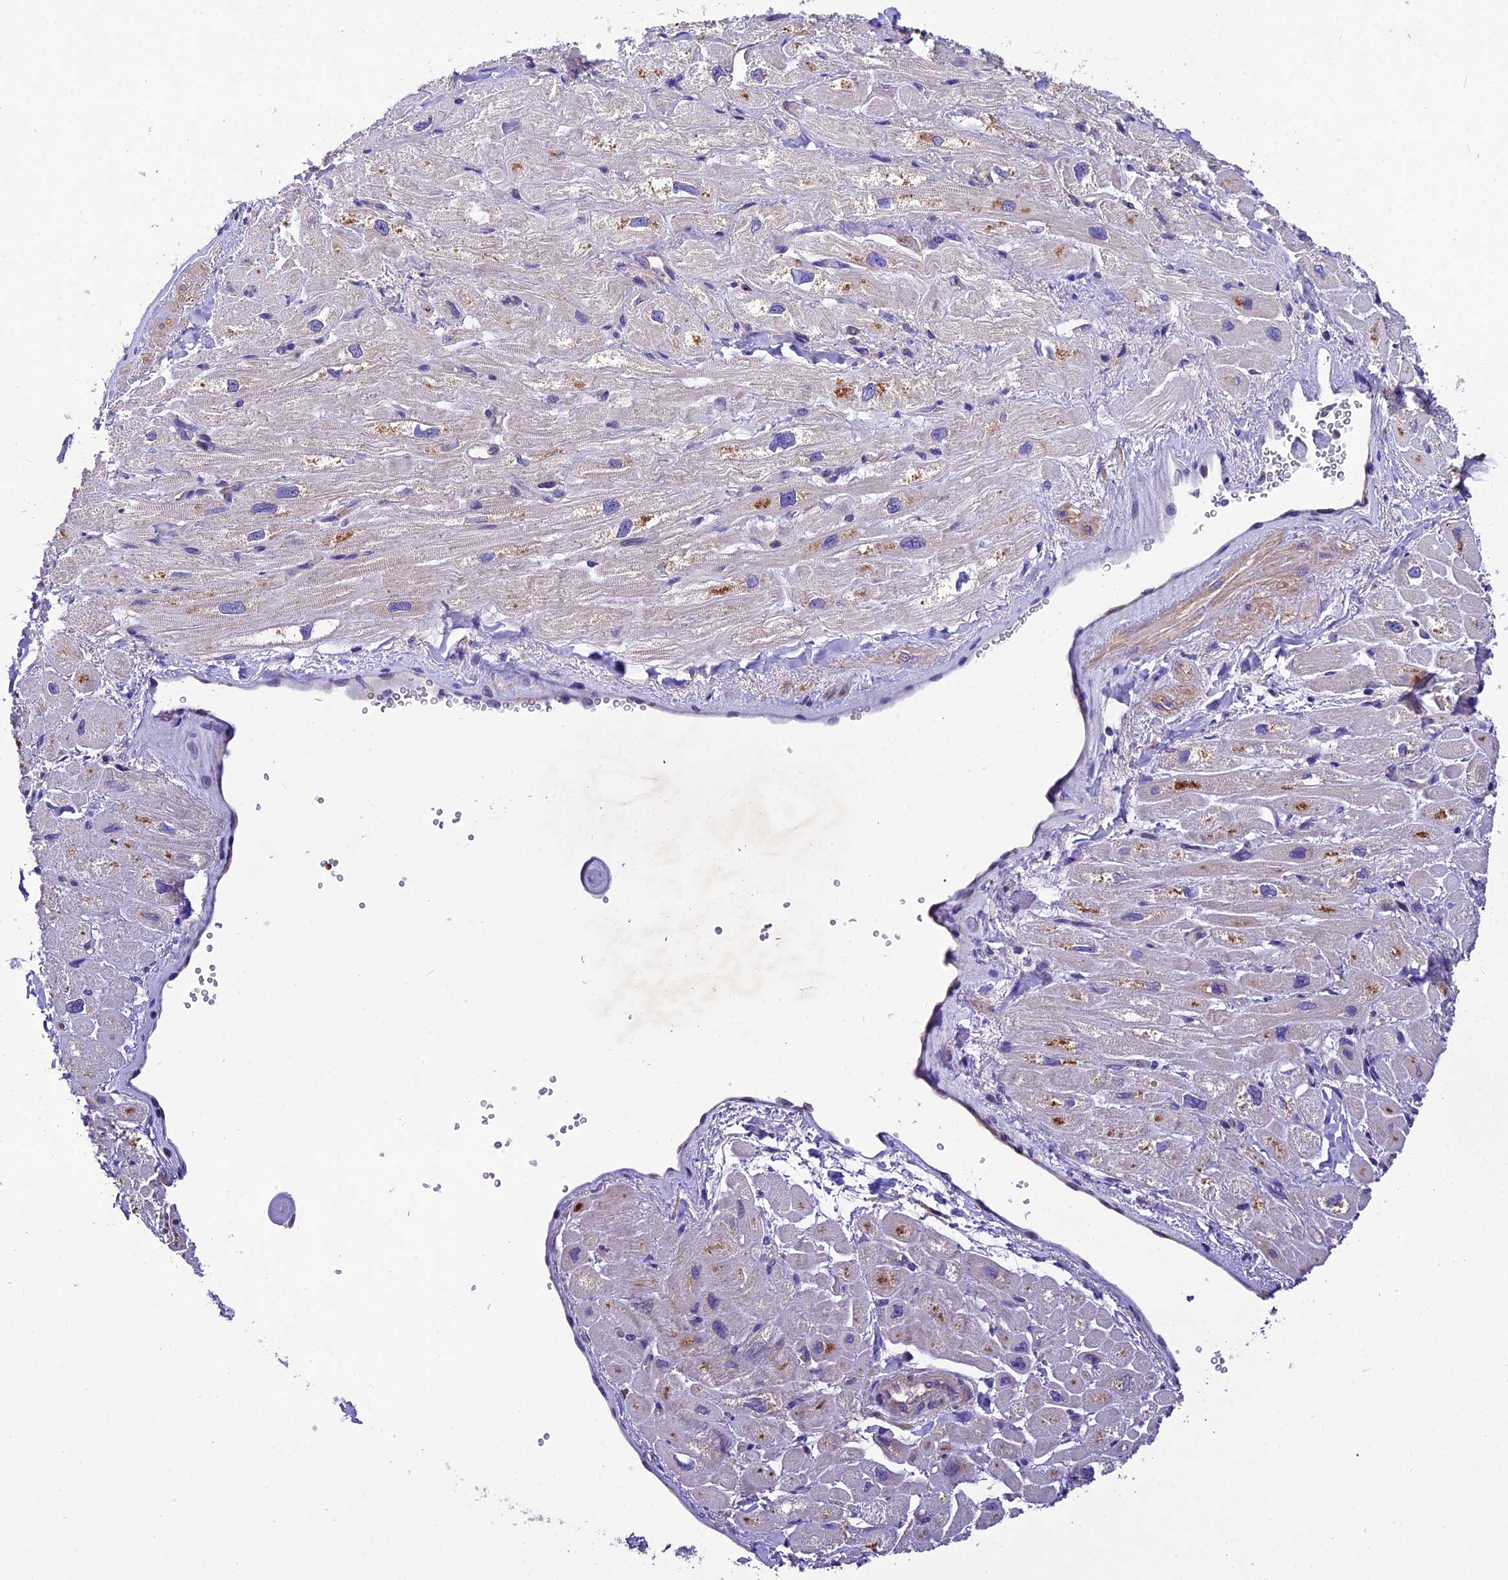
{"staining": {"intensity": "moderate", "quantity": "<25%", "location": "cytoplasmic/membranous"}, "tissue": "heart muscle", "cell_type": "Cardiomyocytes", "image_type": "normal", "snomed": [{"axis": "morphology", "description": "Normal tissue, NOS"}, {"axis": "topography", "description": "Heart"}], "caption": "Protein expression by immunohistochemistry exhibits moderate cytoplasmic/membranous positivity in approximately <25% of cardiomyocytes in unremarkable heart muscle. The staining was performed using DAB to visualize the protein expression in brown, while the nuclei were stained in blue with hematoxylin (Magnification: 20x).", "gene": "CILP2", "patient": {"sex": "male", "age": 65}}